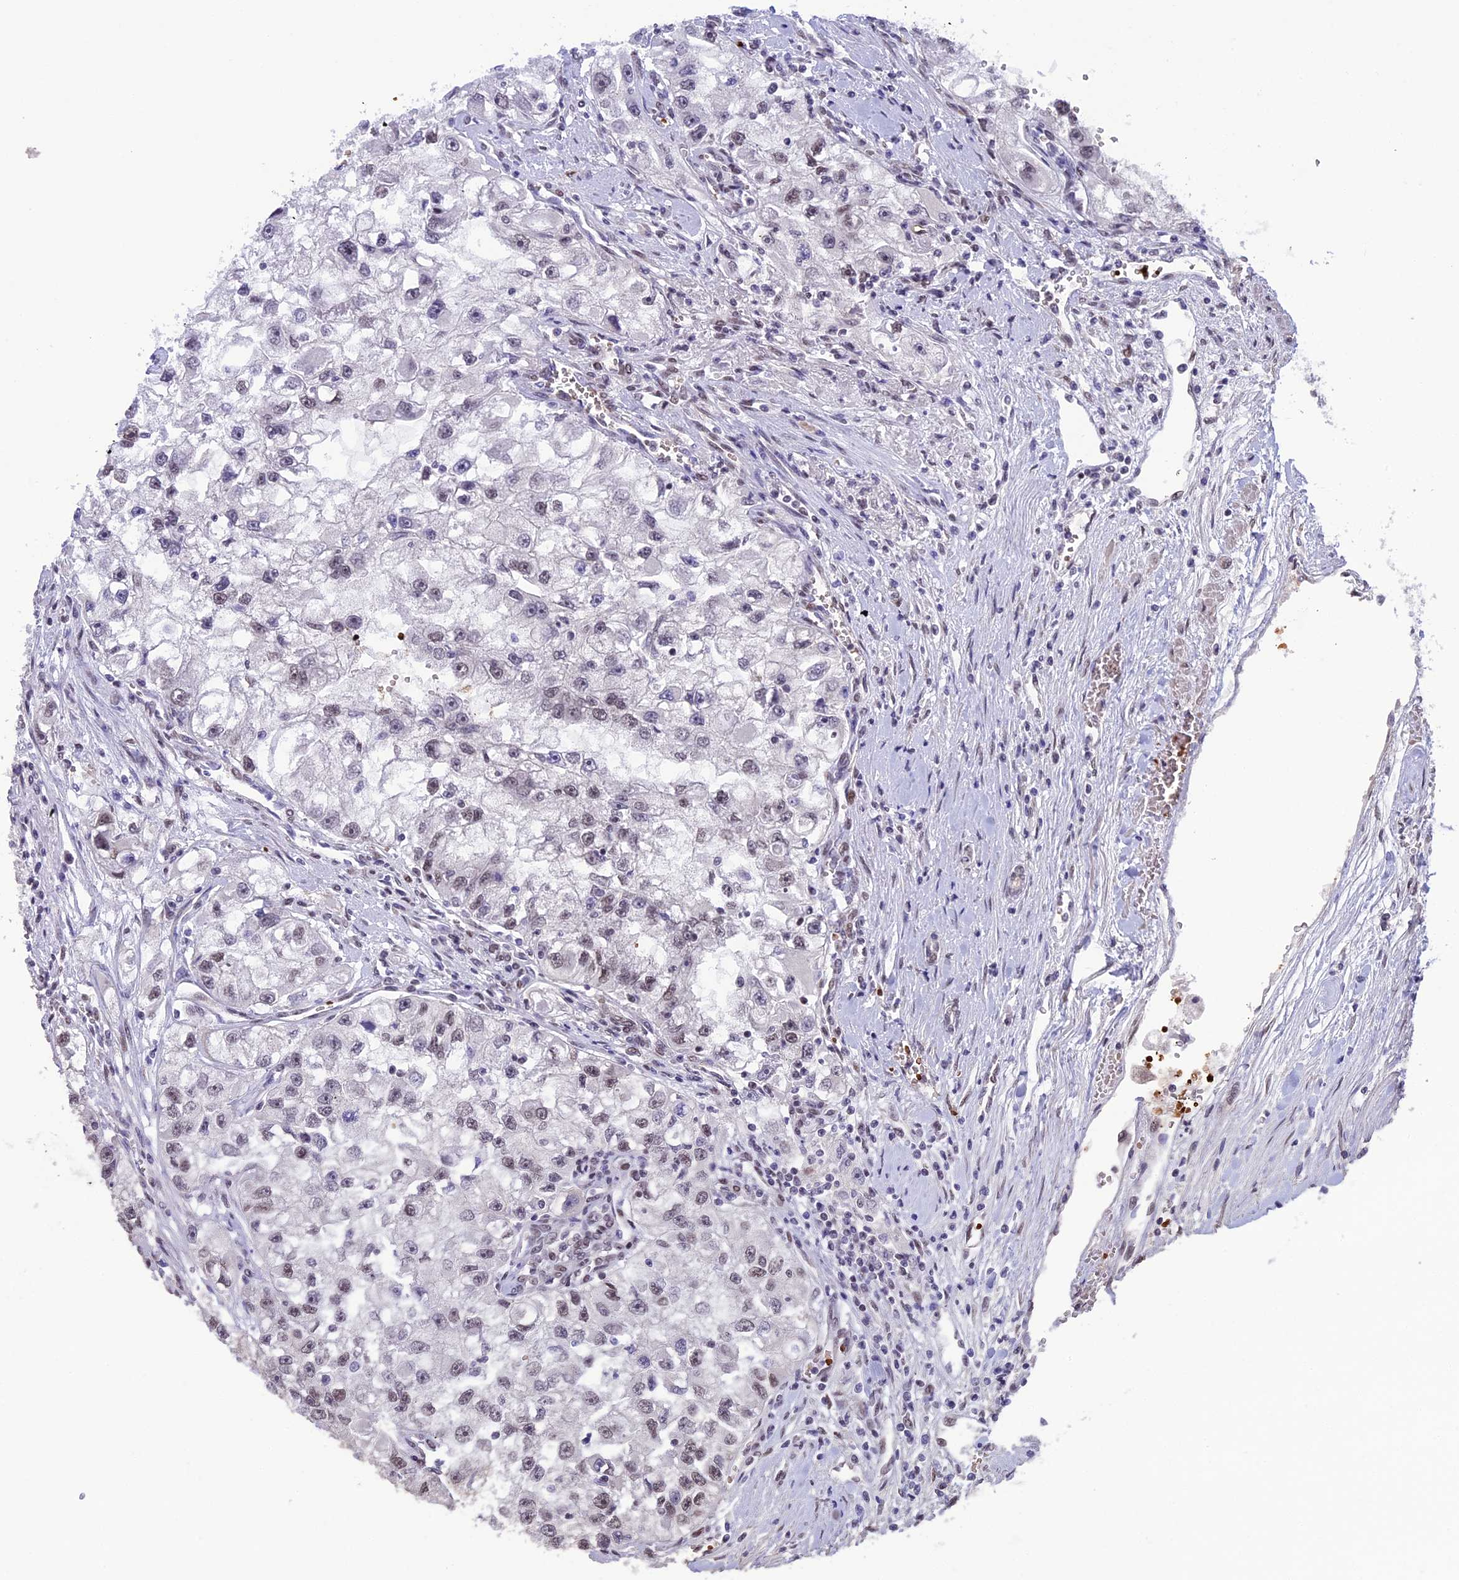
{"staining": {"intensity": "moderate", "quantity": "<25%", "location": "nuclear"}, "tissue": "renal cancer", "cell_type": "Tumor cells", "image_type": "cancer", "snomed": [{"axis": "morphology", "description": "Adenocarcinoma, NOS"}, {"axis": "topography", "description": "Kidney"}], "caption": "Immunohistochemical staining of human adenocarcinoma (renal) demonstrates moderate nuclear protein expression in approximately <25% of tumor cells.", "gene": "MPHOSPH8", "patient": {"sex": "male", "age": 63}}